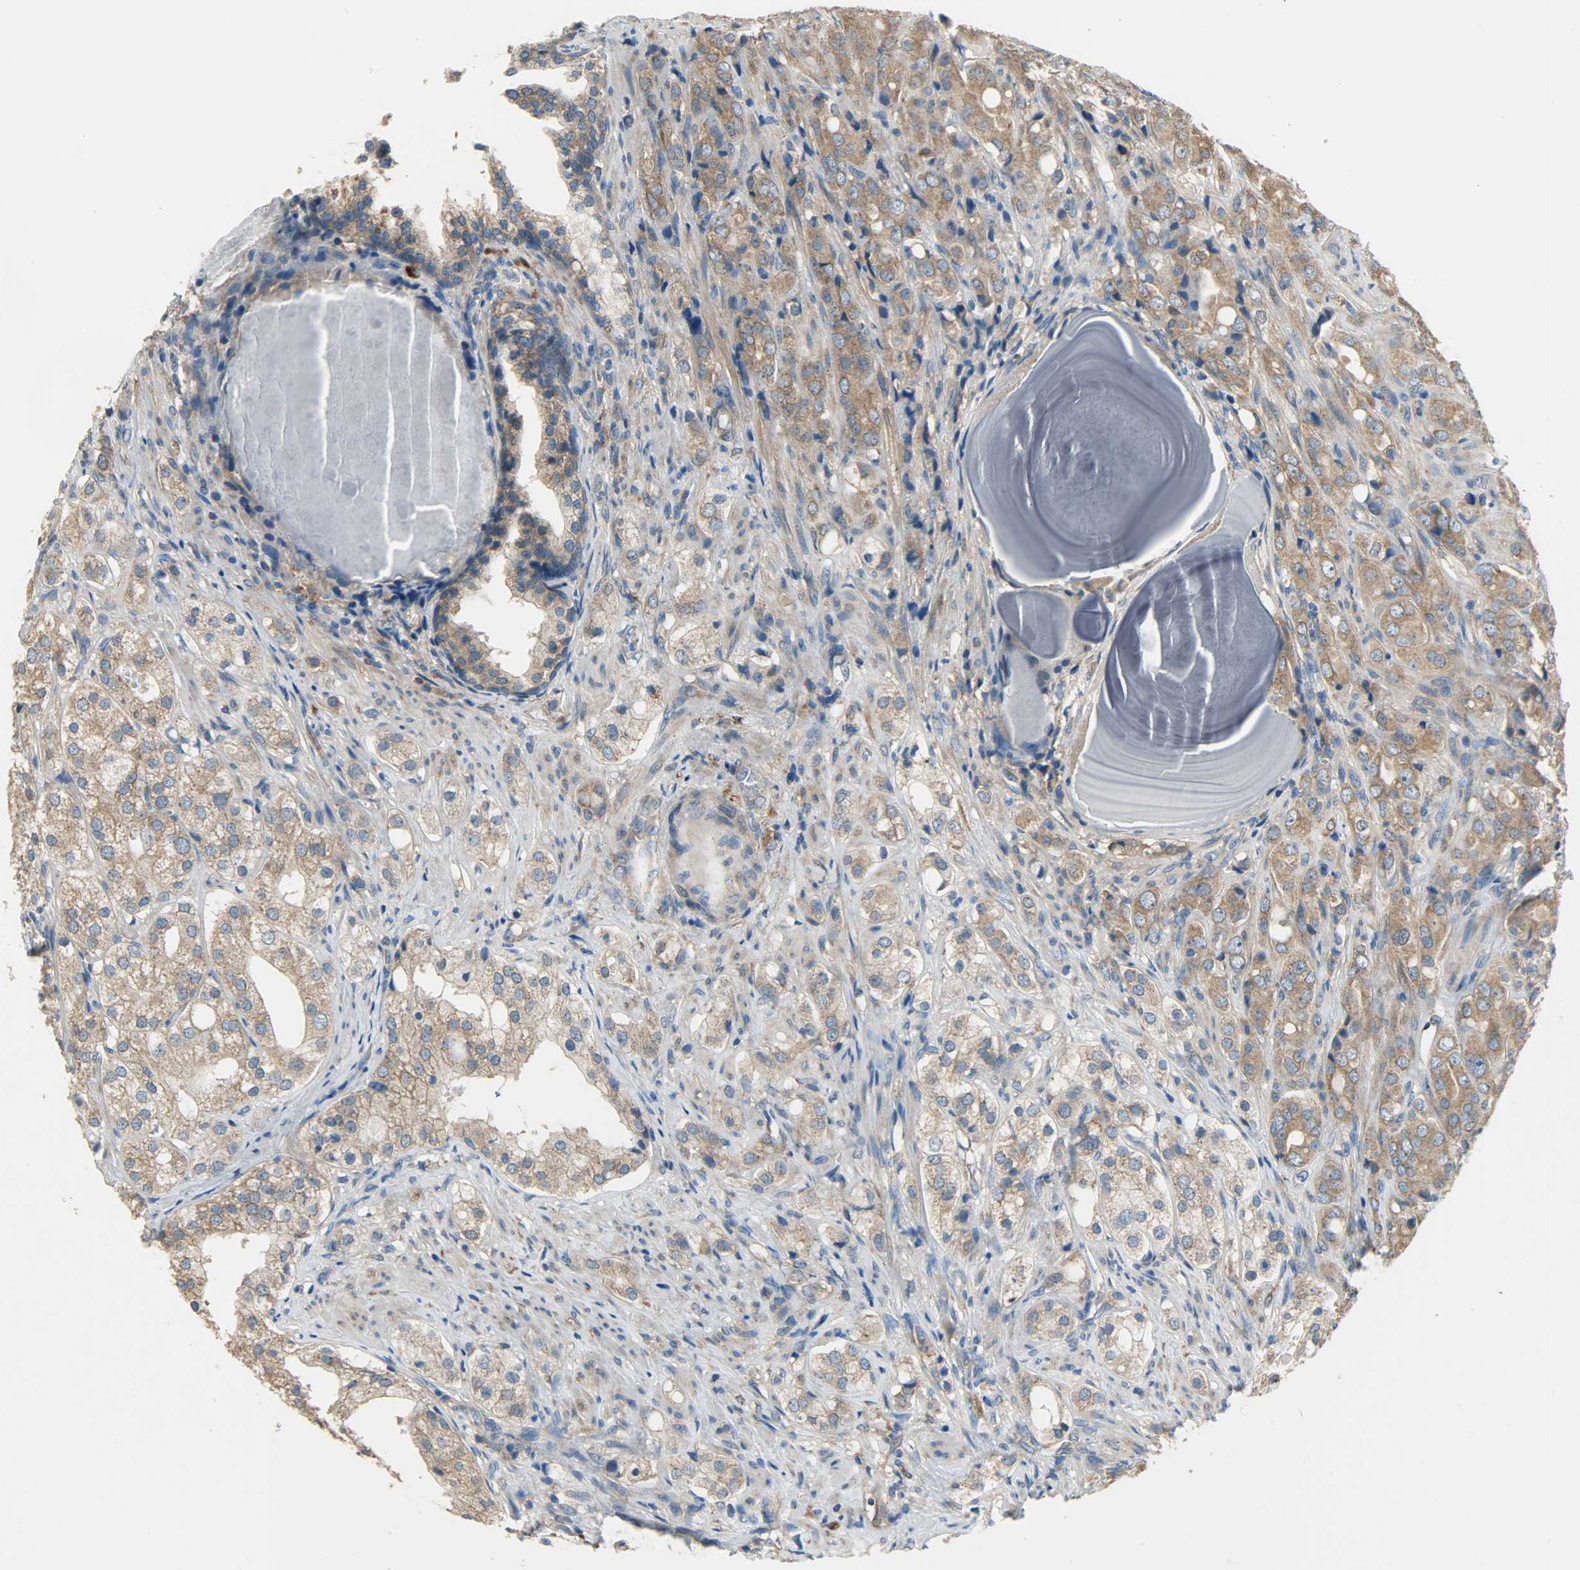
{"staining": {"intensity": "strong", "quantity": ">75%", "location": "cytoplasmic/membranous"}, "tissue": "prostate cancer", "cell_type": "Tumor cells", "image_type": "cancer", "snomed": [{"axis": "morphology", "description": "Adenocarcinoma, High grade"}, {"axis": "topography", "description": "Prostate"}], "caption": "Immunohistochemical staining of prostate high-grade adenocarcinoma shows strong cytoplasmic/membranous protein positivity in about >75% of tumor cells. The protein is shown in brown color, while the nuclei are stained blue.", "gene": "C1orf198", "patient": {"sex": "male", "age": 68}}